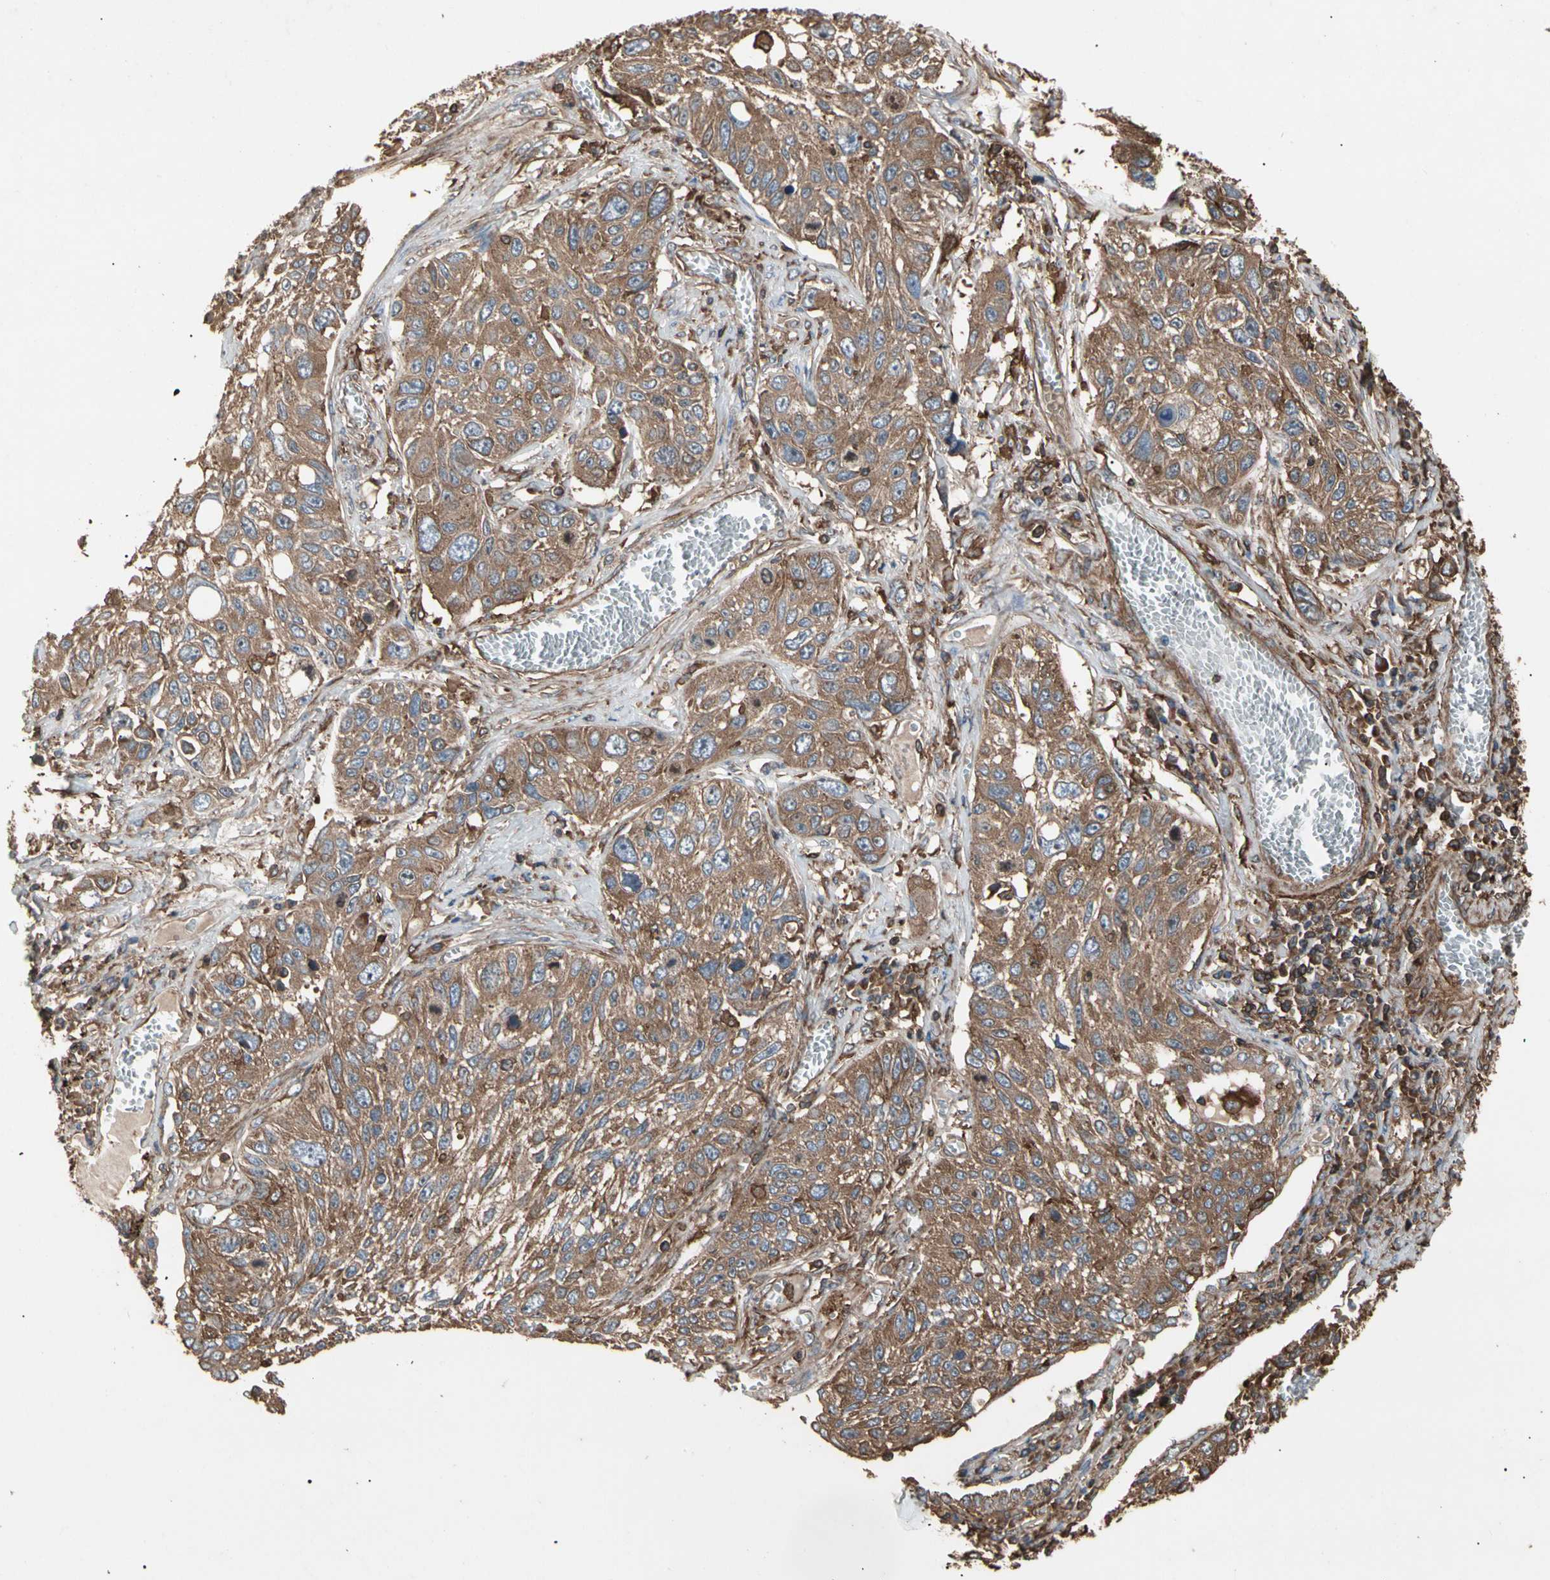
{"staining": {"intensity": "moderate", "quantity": ">75%", "location": "cytoplasmic/membranous"}, "tissue": "lung cancer", "cell_type": "Tumor cells", "image_type": "cancer", "snomed": [{"axis": "morphology", "description": "Squamous cell carcinoma, NOS"}, {"axis": "topography", "description": "Lung"}], "caption": "Immunohistochemical staining of human lung cancer (squamous cell carcinoma) shows moderate cytoplasmic/membranous protein positivity in approximately >75% of tumor cells.", "gene": "AGBL2", "patient": {"sex": "male", "age": 71}}